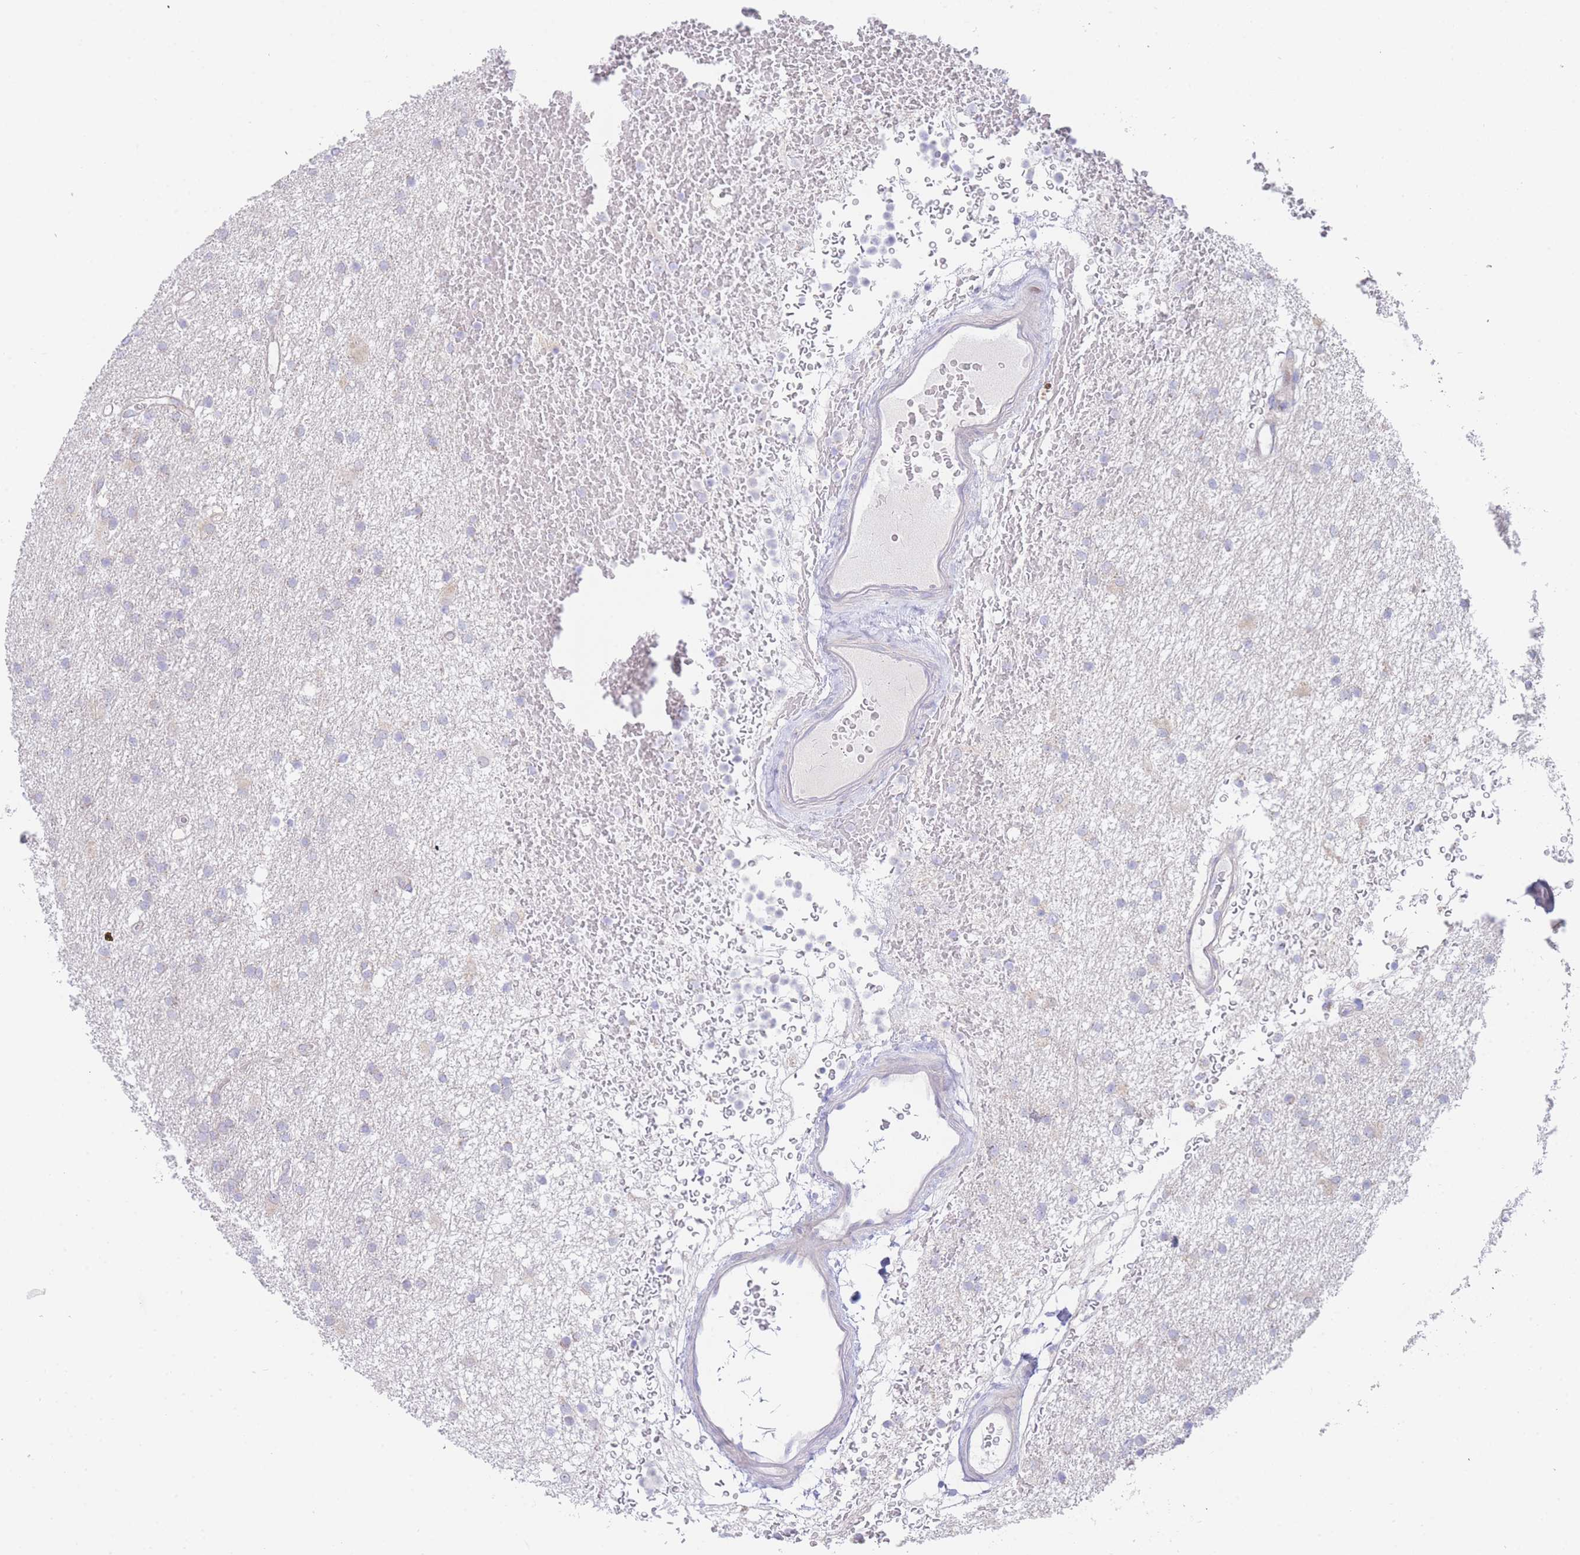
{"staining": {"intensity": "negative", "quantity": "none", "location": "none"}, "tissue": "glioma", "cell_type": "Tumor cells", "image_type": "cancer", "snomed": [{"axis": "morphology", "description": "Glioma, malignant, High grade"}, {"axis": "topography", "description": "Brain"}], "caption": "Immunohistochemical staining of glioma exhibits no significant positivity in tumor cells.", "gene": "GPAM", "patient": {"sex": "male", "age": 77}}